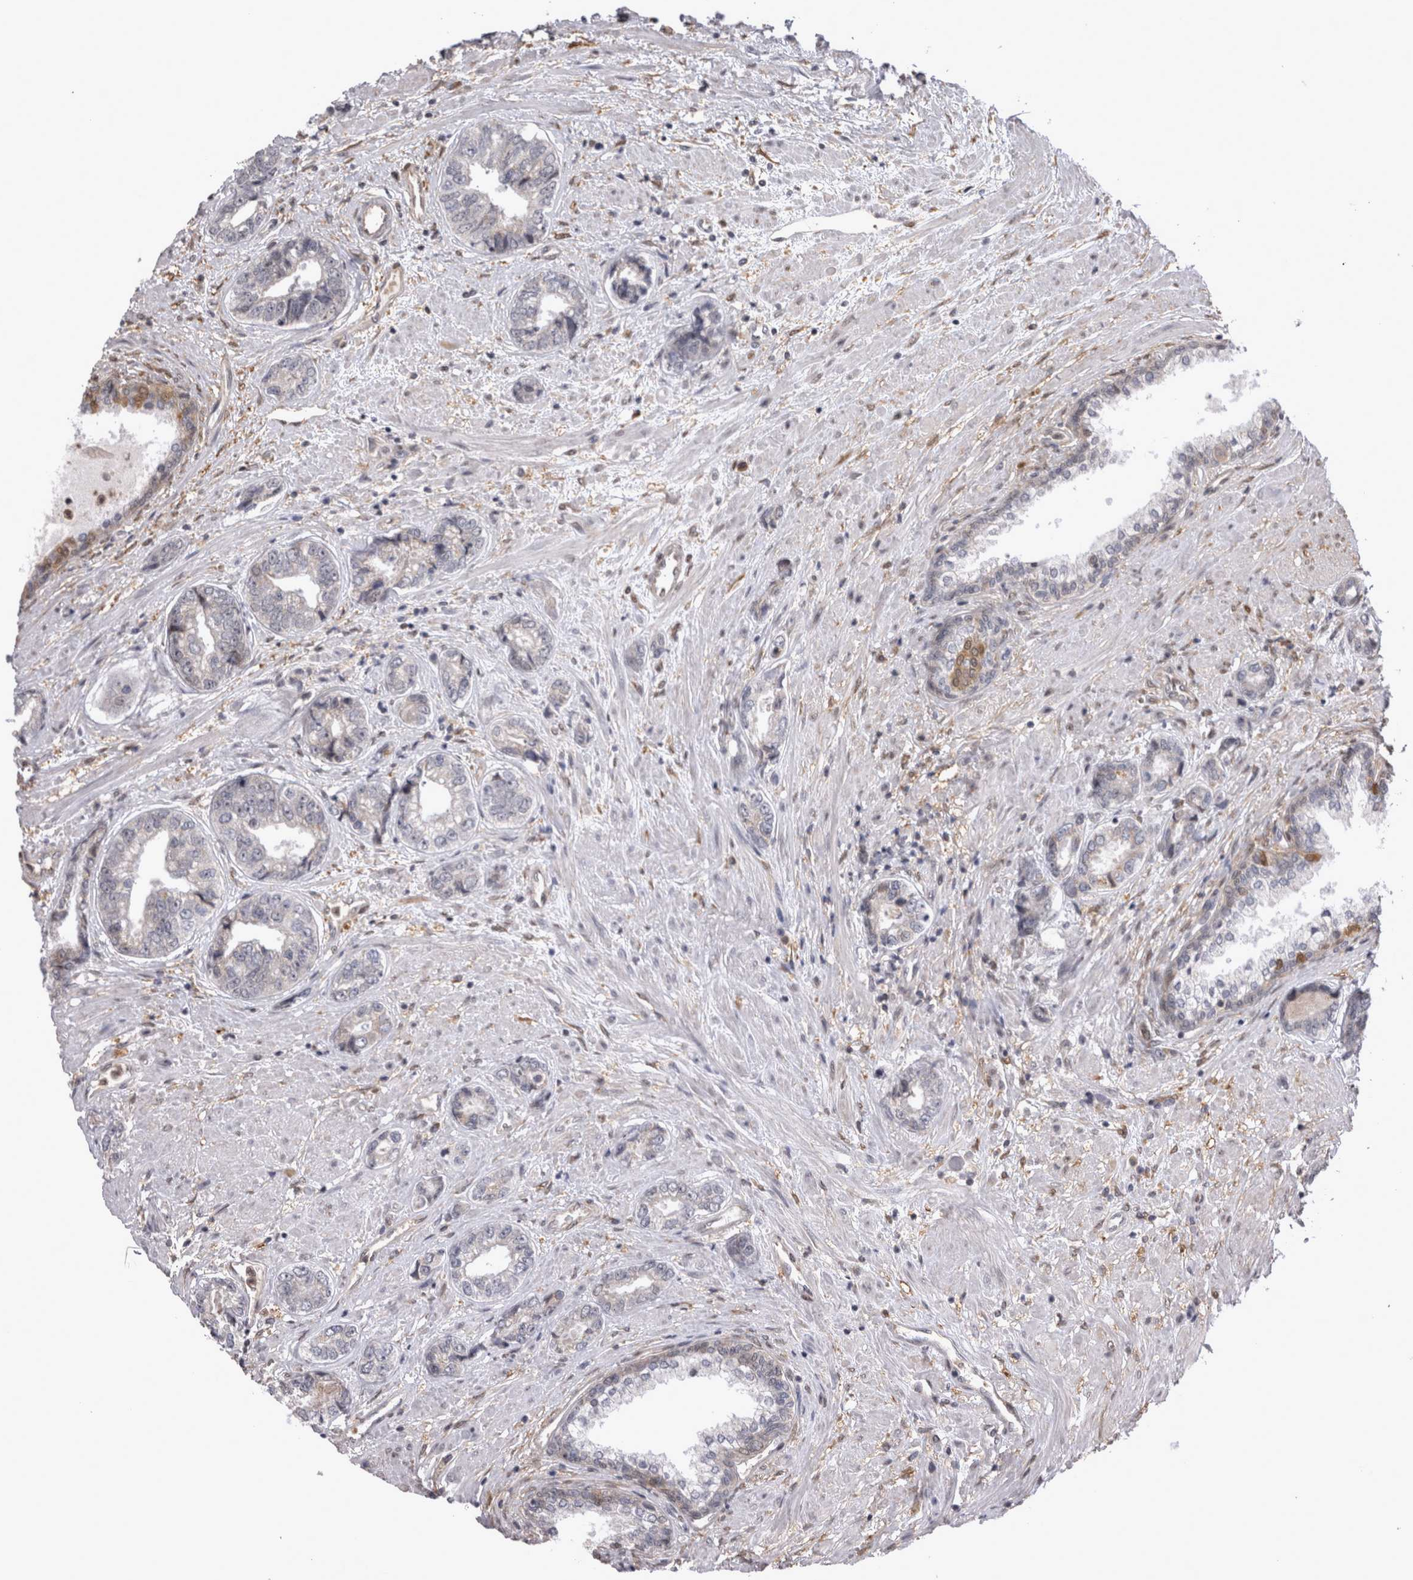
{"staining": {"intensity": "negative", "quantity": "none", "location": "none"}, "tissue": "prostate cancer", "cell_type": "Tumor cells", "image_type": "cancer", "snomed": [{"axis": "morphology", "description": "Adenocarcinoma, High grade"}, {"axis": "topography", "description": "Prostate"}], "caption": "This image is of prostate cancer stained with immunohistochemistry to label a protein in brown with the nuclei are counter-stained blue. There is no positivity in tumor cells. (Immunohistochemistry (ihc), brightfield microscopy, high magnification).", "gene": "CHIC2", "patient": {"sex": "male", "age": 61}}